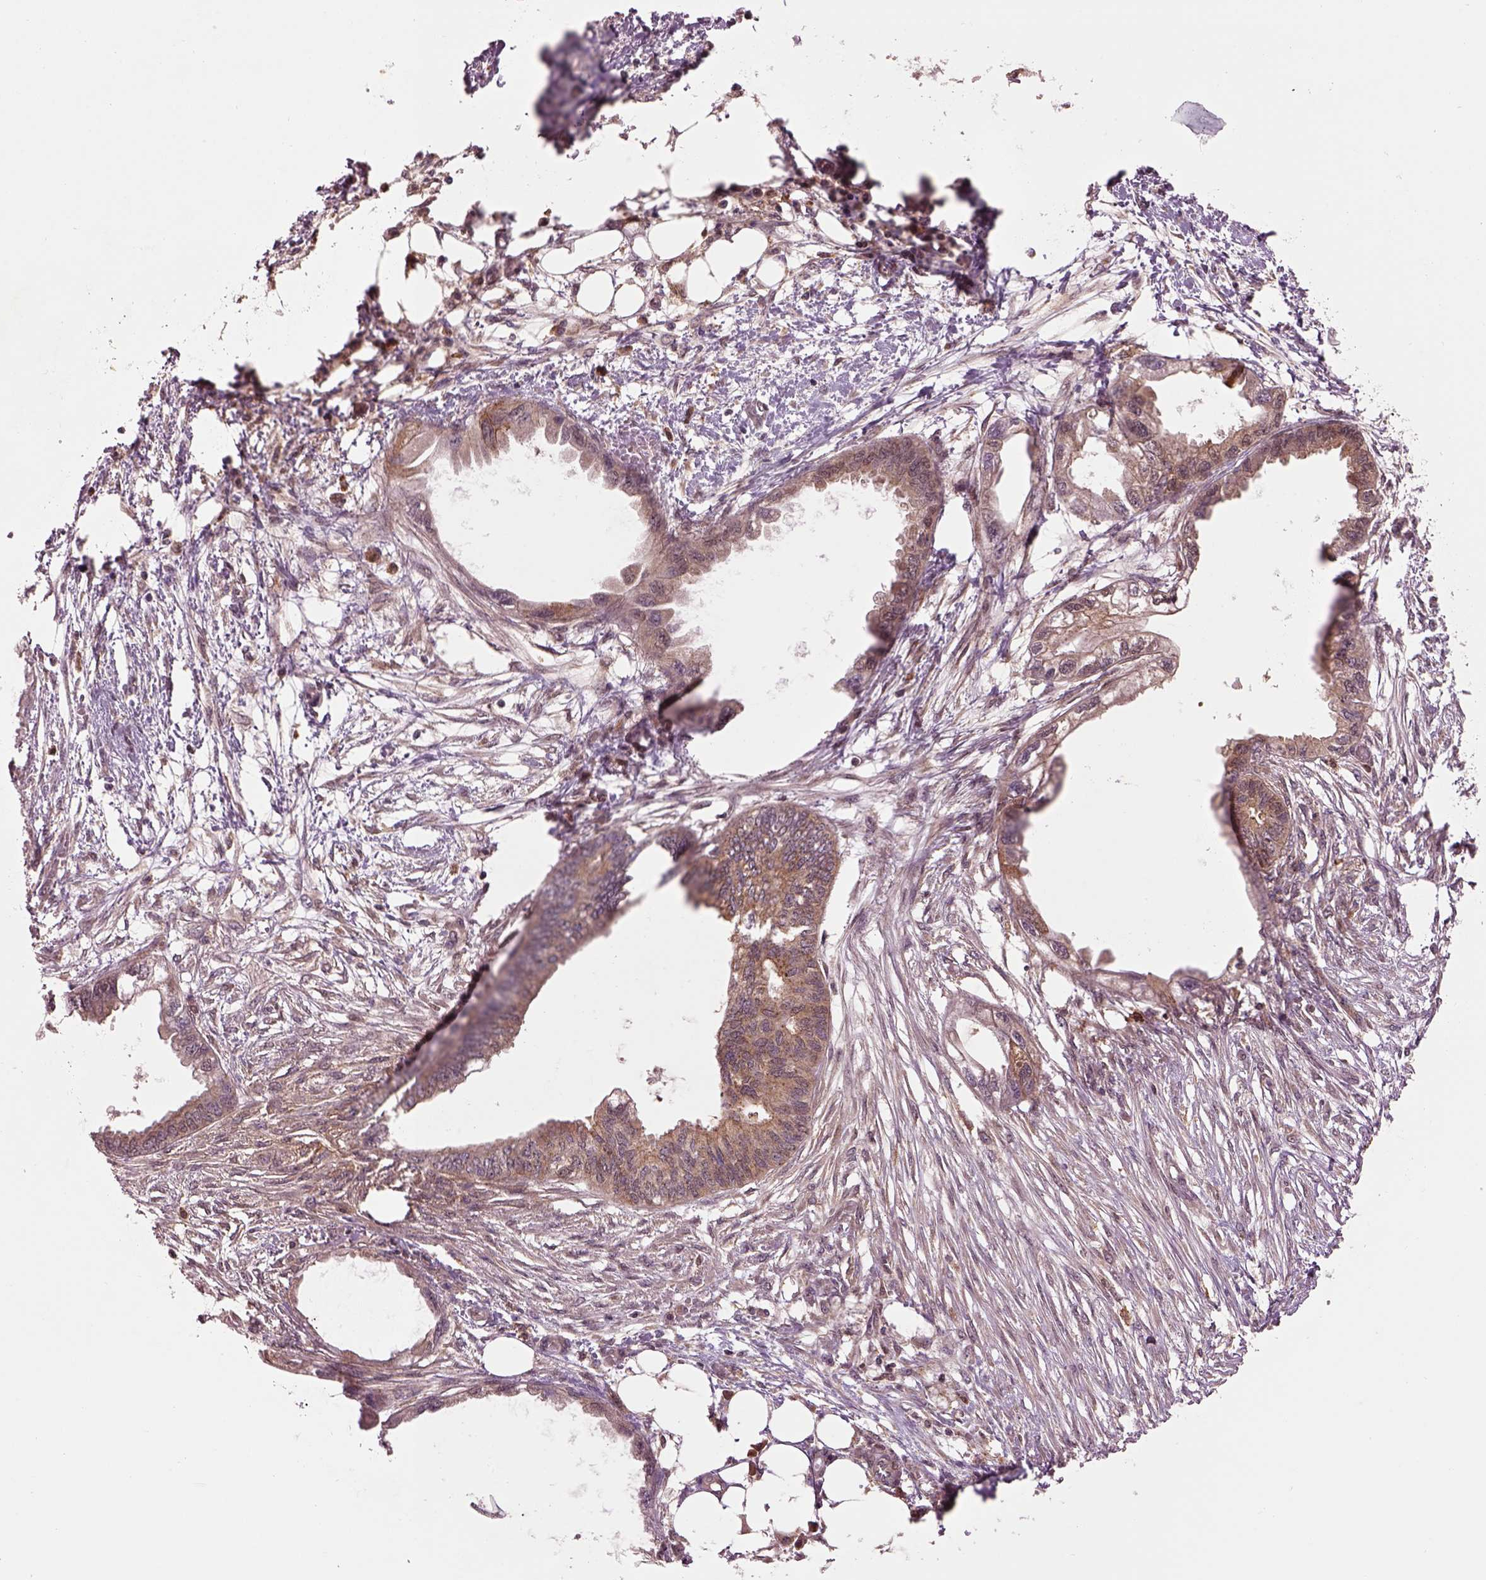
{"staining": {"intensity": "moderate", "quantity": ">75%", "location": "cytoplasmic/membranous"}, "tissue": "endometrial cancer", "cell_type": "Tumor cells", "image_type": "cancer", "snomed": [{"axis": "morphology", "description": "Adenocarcinoma, NOS"}, {"axis": "morphology", "description": "Adenocarcinoma, metastatic, NOS"}, {"axis": "topography", "description": "Adipose tissue"}, {"axis": "topography", "description": "Endometrium"}], "caption": "A photomicrograph showing moderate cytoplasmic/membranous staining in about >75% of tumor cells in endometrial cancer (metastatic adenocarcinoma), as visualized by brown immunohistochemical staining.", "gene": "MDP1", "patient": {"sex": "female", "age": 67}}